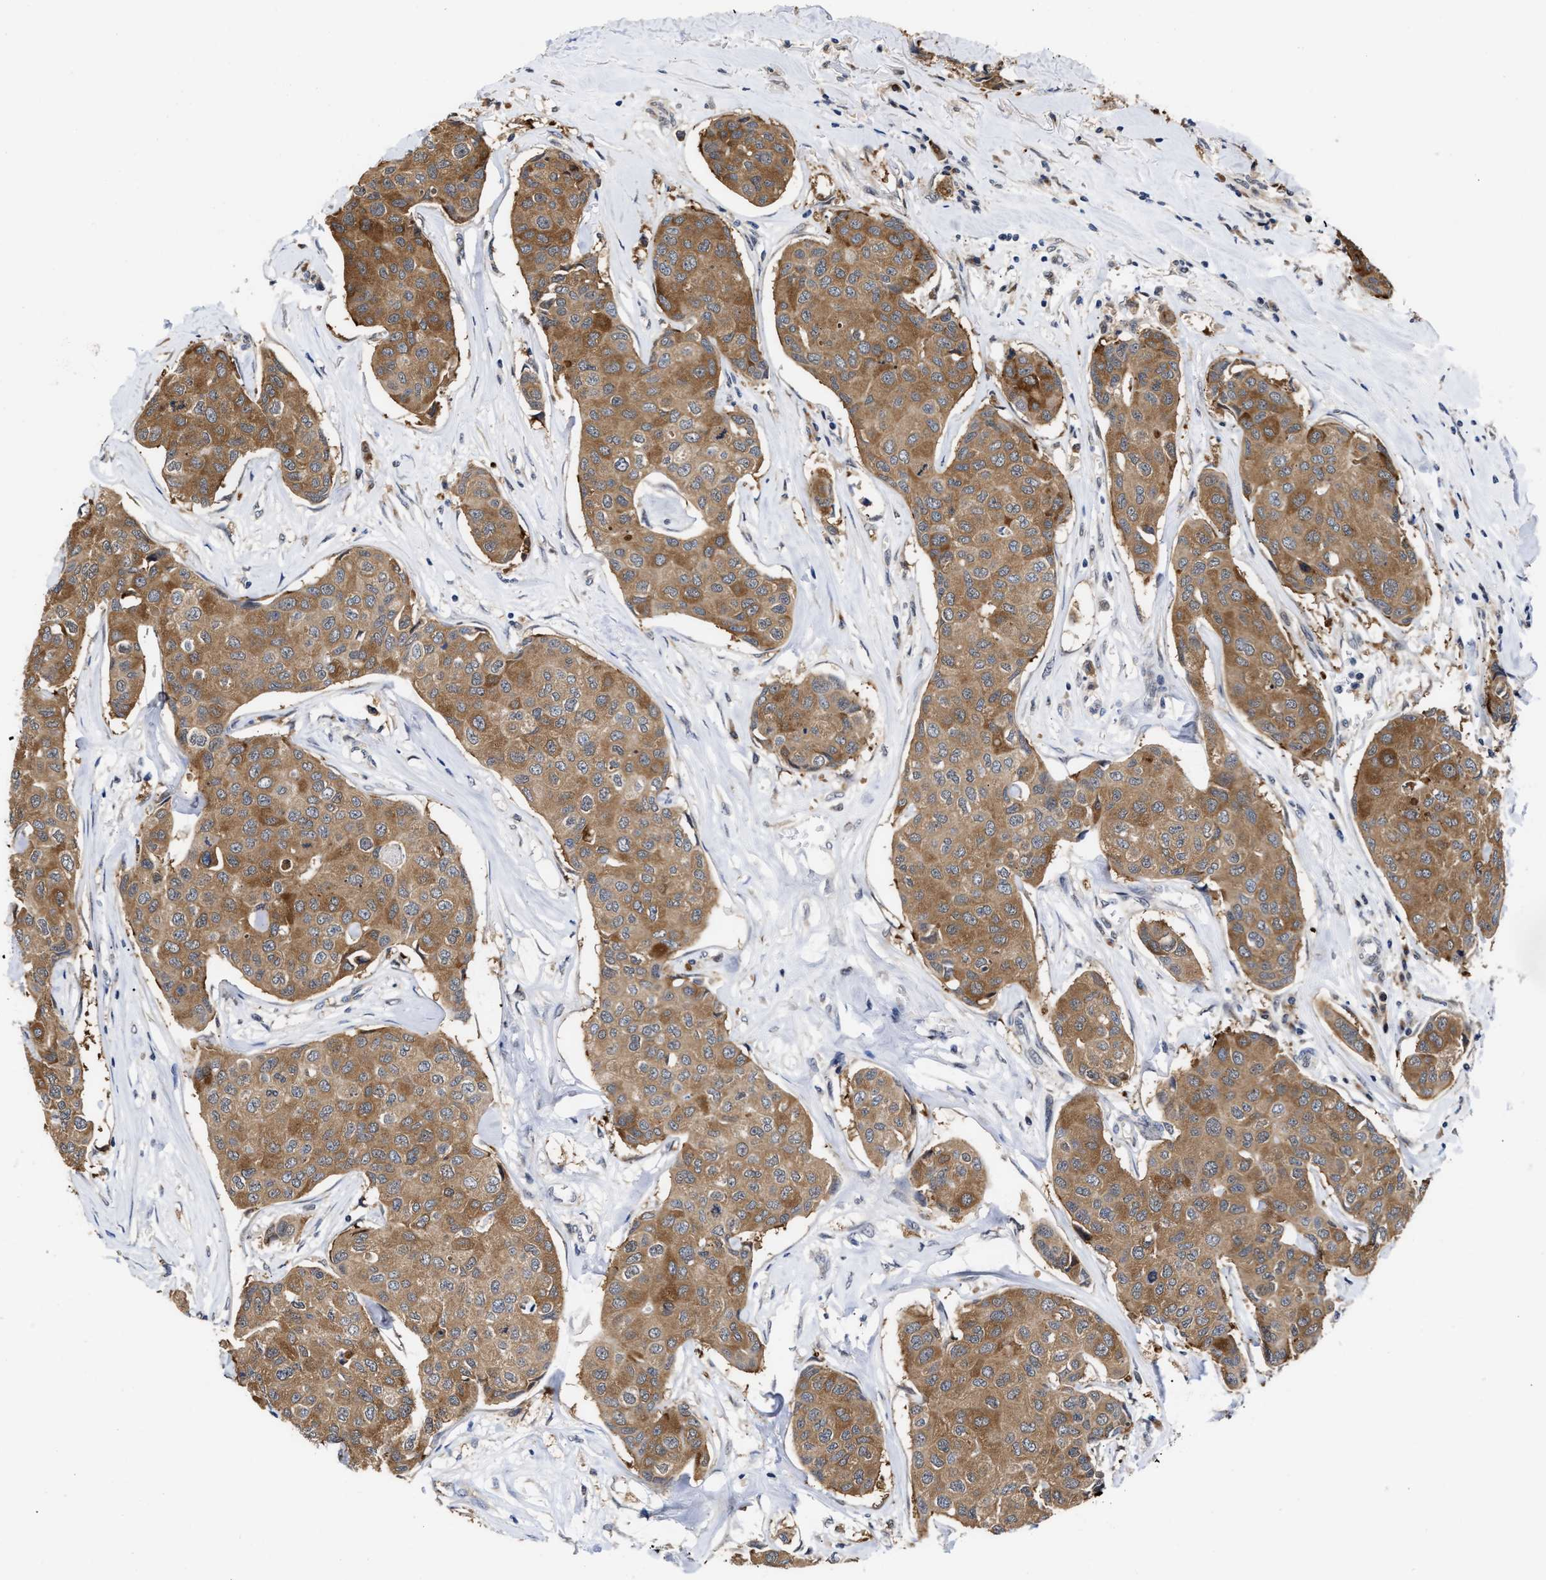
{"staining": {"intensity": "strong", "quantity": ">75%", "location": "cytoplasmic/membranous"}, "tissue": "breast cancer", "cell_type": "Tumor cells", "image_type": "cancer", "snomed": [{"axis": "morphology", "description": "Duct carcinoma"}, {"axis": "topography", "description": "Breast"}], "caption": "Immunohistochemical staining of human breast cancer exhibits high levels of strong cytoplasmic/membranous protein expression in about >75% of tumor cells.", "gene": "CLIP2", "patient": {"sex": "female", "age": 80}}